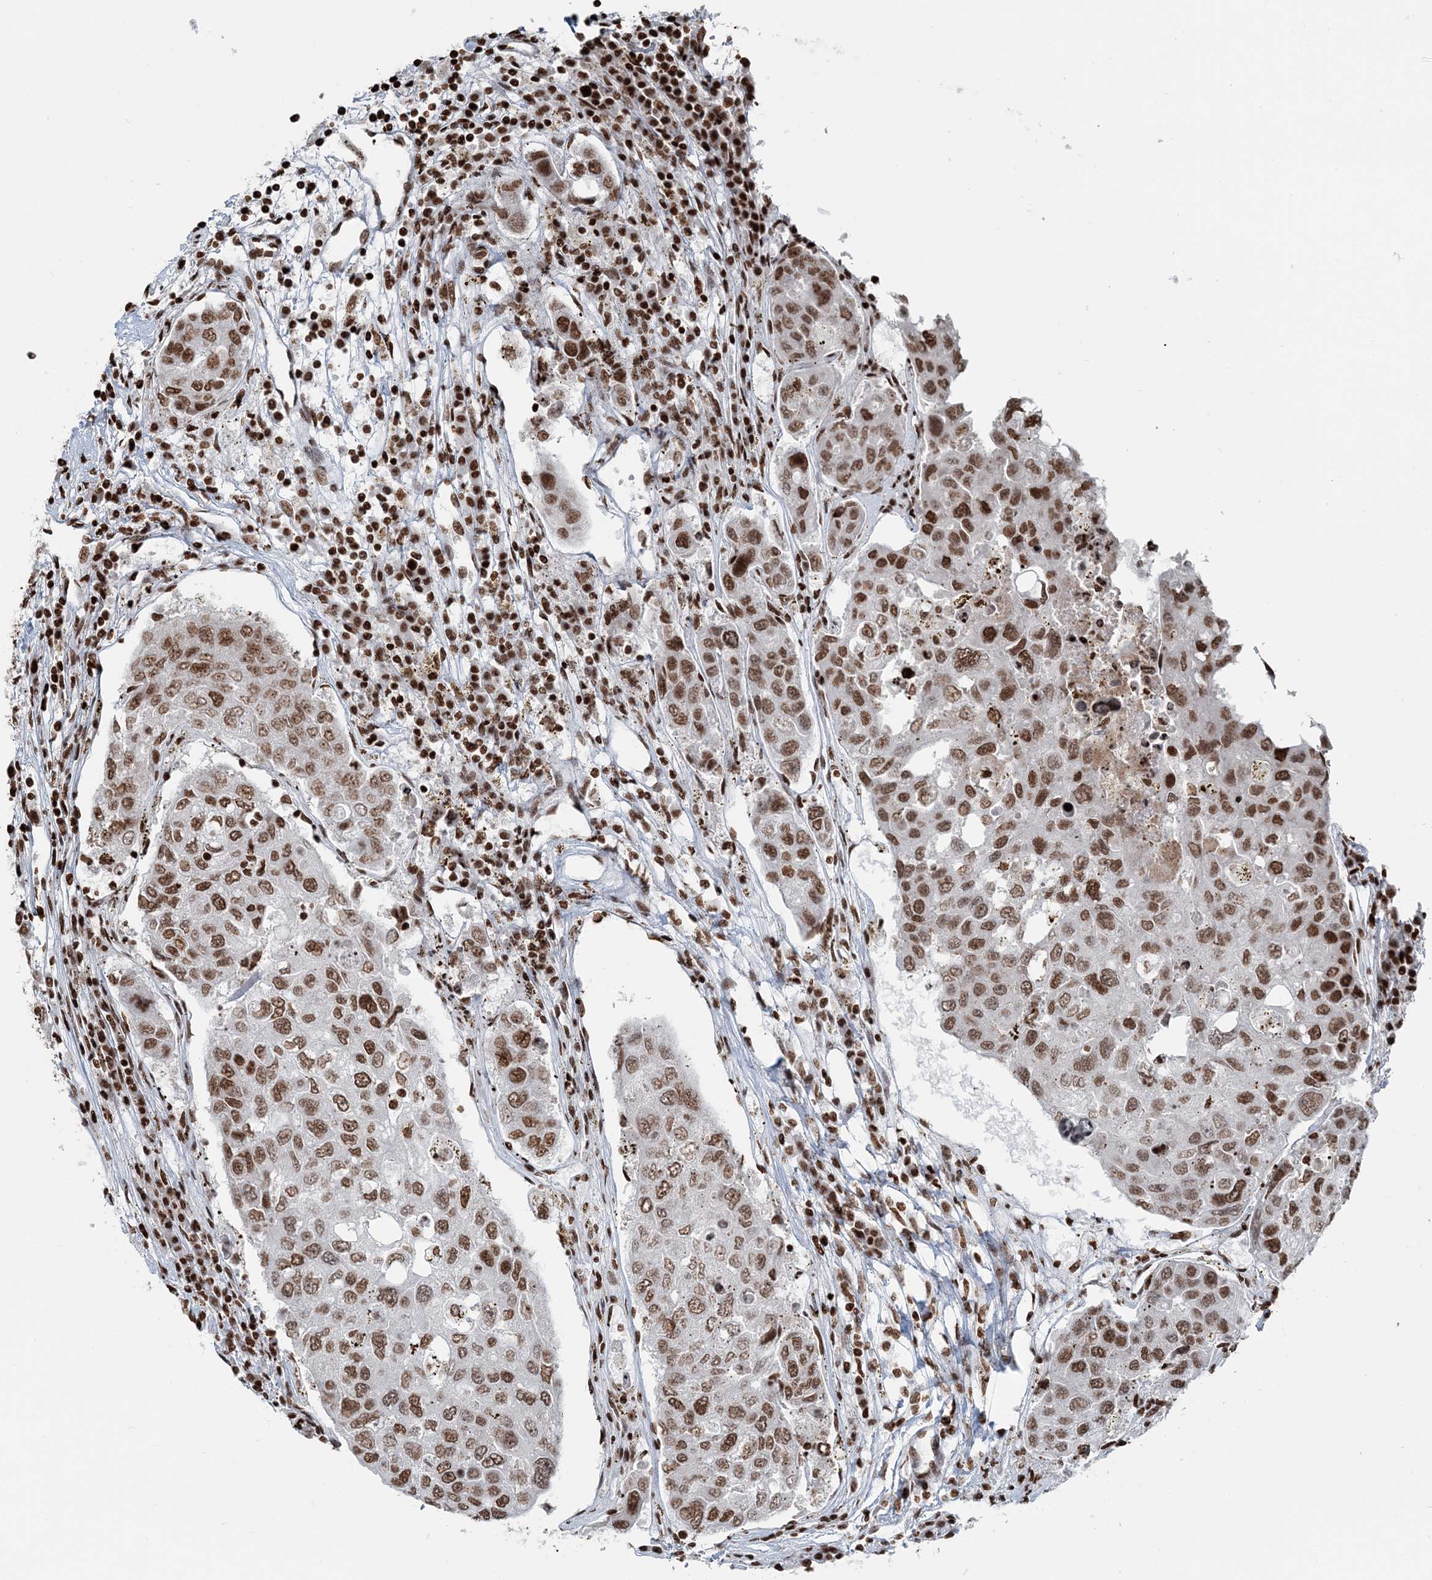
{"staining": {"intensity": "moderate", "quantity": ">75%", "location": "nuclear"}, "tissue": "urothelial cancer", "cell_type": "Tumor cells", "image_type": "cancer", "snomed": [{"axis": "morphology", "description": "Urothelial carcinoma, High grade"}, {"axis": "topography", "description": "Lymph node"}, {"axis": "topography", "description": "Urinary bladder"}], "caption": "Urothelial carcinoma (high-grade) stained with a protein marker demonstrates moderate staining in tumor cells.", "gene": "H3-3B", "patient": {"sex": "male", "age": 51}}